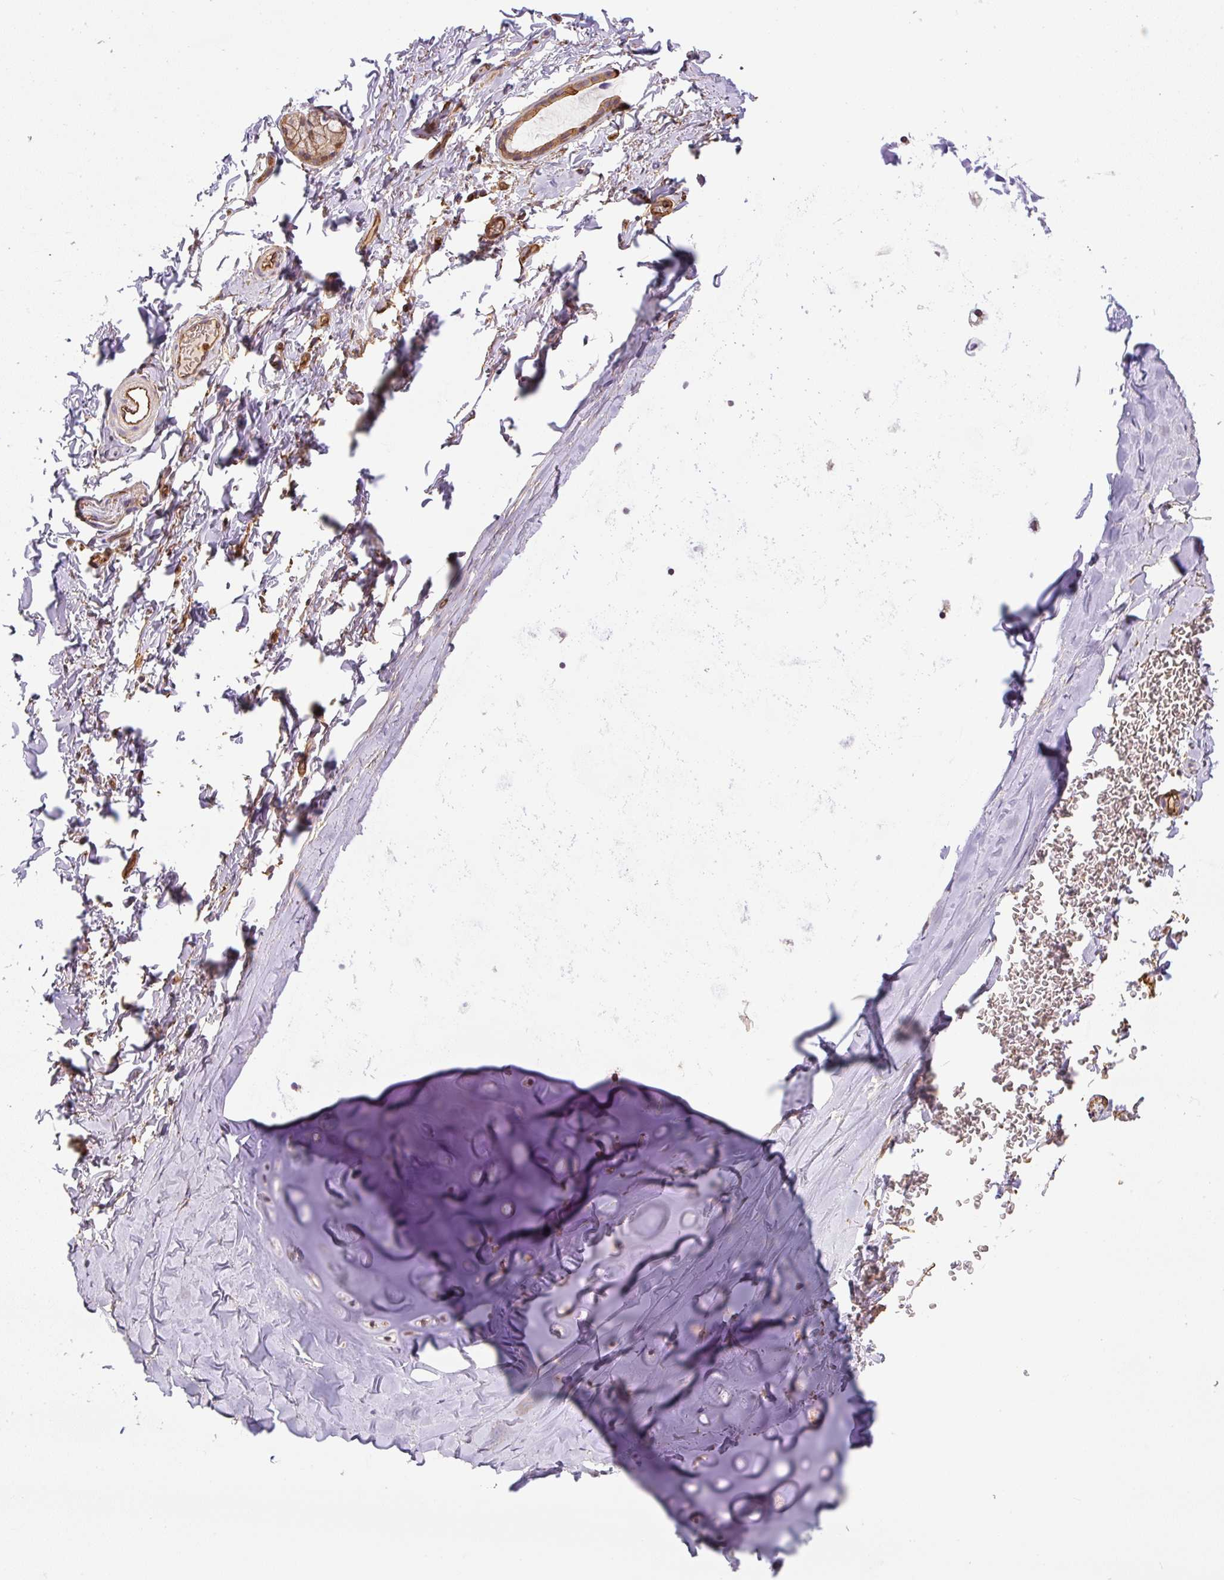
{"staining": {"intensity": "moderate", "quantity": "<25%", "location": "cytoplasmic/membranous"}, "tissue": "adipose tissue", "cell_type": "Adipocytes", "image_type": "normal", "snomed": [{"axis": "morphology", "description": "Normal tissue, NOS"}, {"axis": "topography", "description": "Cartilage tissue"}, {"axis": "topography", "description": "Bronchus"}, {"axis": "topography", "description": "Peripheral nerve tissue"}], "caption": "Adipocytes display low levels of moderate cytoplasmic/membranous positivity in approximately <25% of cells in normal human adipose tissue.", "gene": "B3GALT5", "patient": {"sex": "male", "age": 67}}